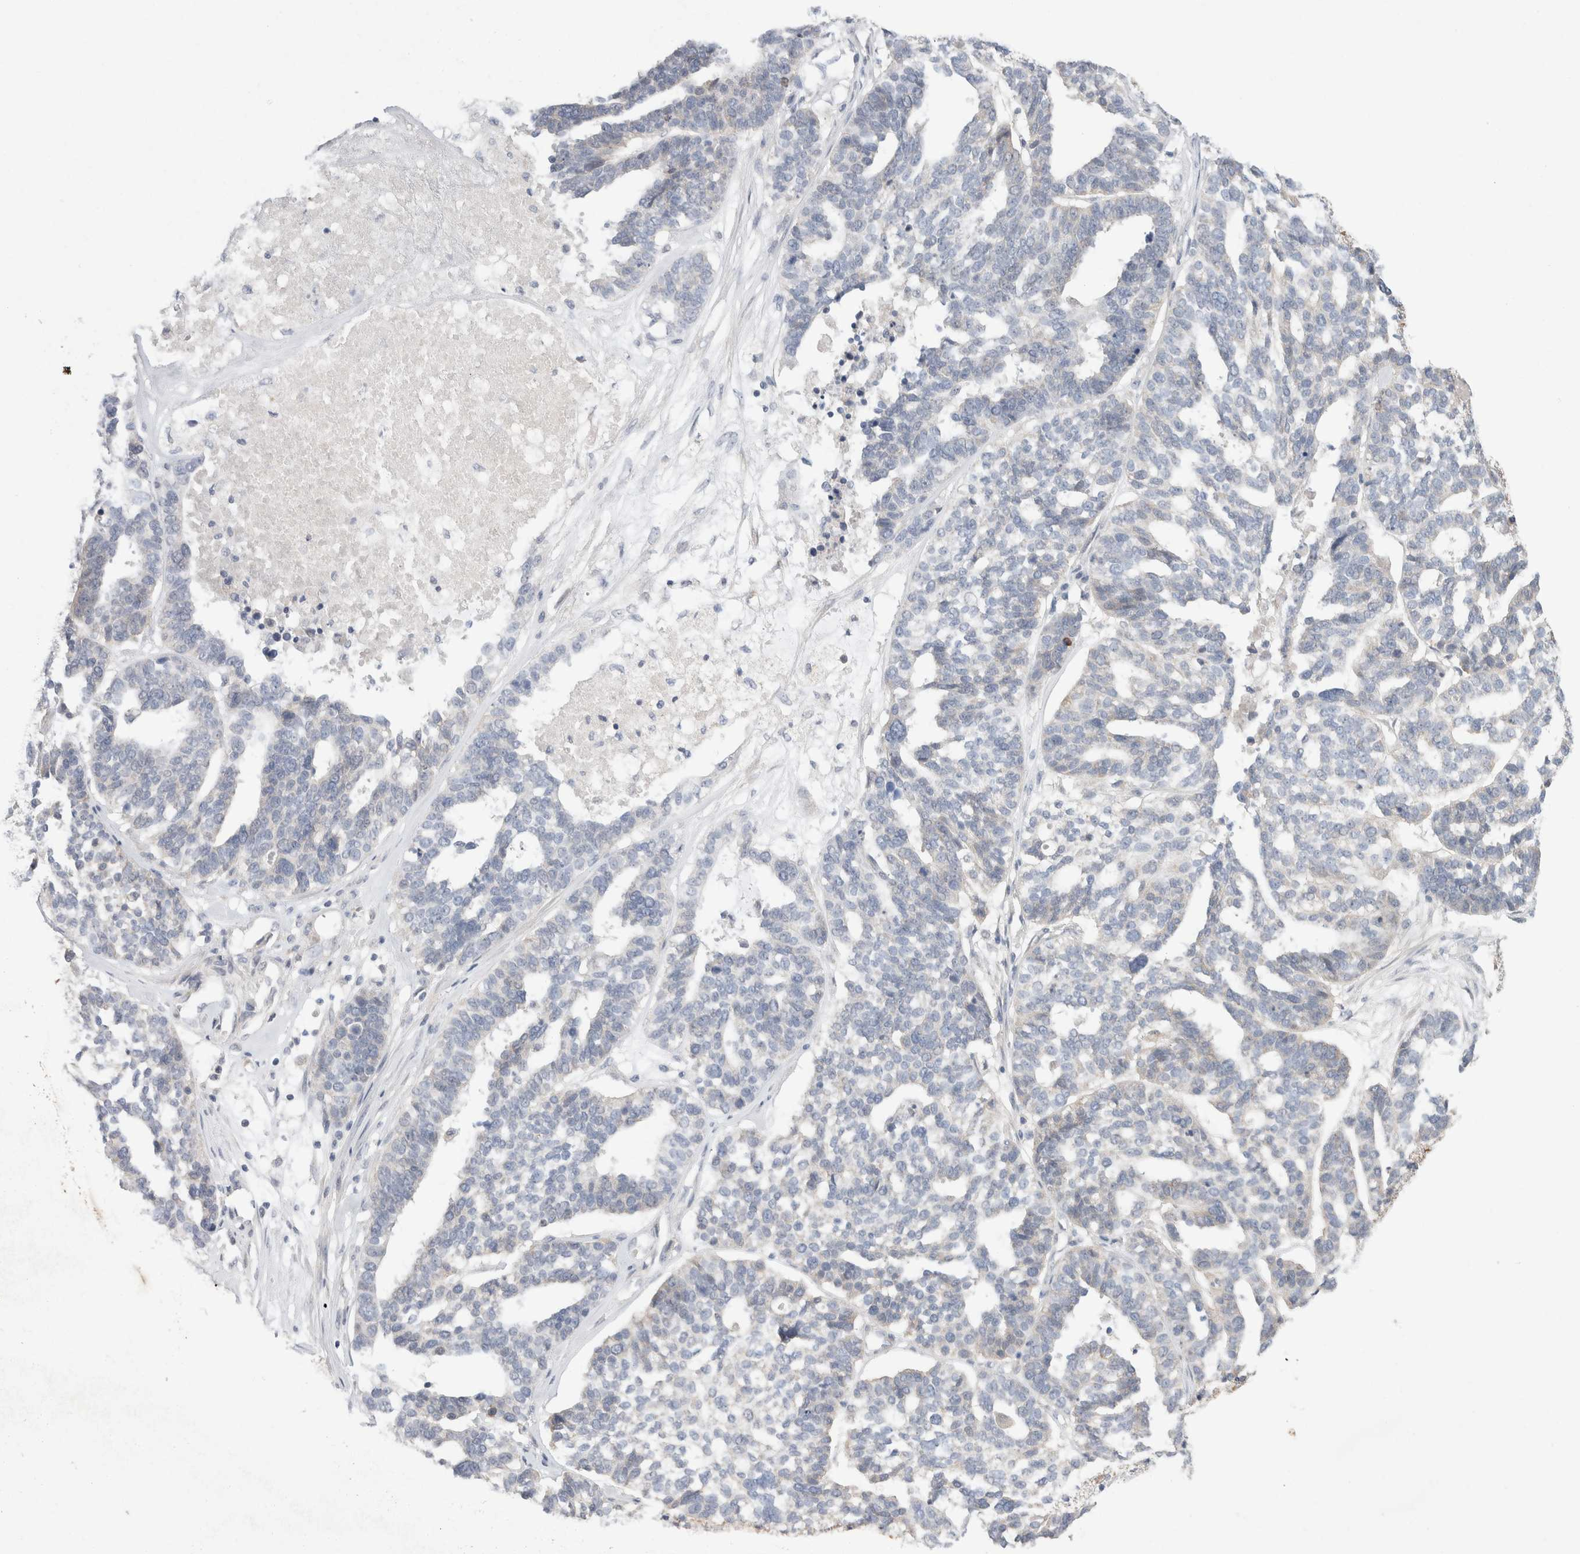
{"staining": {"intensity": "negative", "quantity": "none", "location": "none"}, "tissue": "ovarian cancer", "cell_type": "Tumor cells", "image_type": "cancer", "snomed": [{"axis": "morphology", "description": "Cystadenocarcinoma, serous, NOS"}, {"axis": "topography", "description": "Ovary"}], "caption": "IHC histopathology image of ovarian cancer stained for a protein (brown), which reveals no expression in tumor cells.", "gene": "CMTM4", "patient": {"sex": "female", "age": 59}}